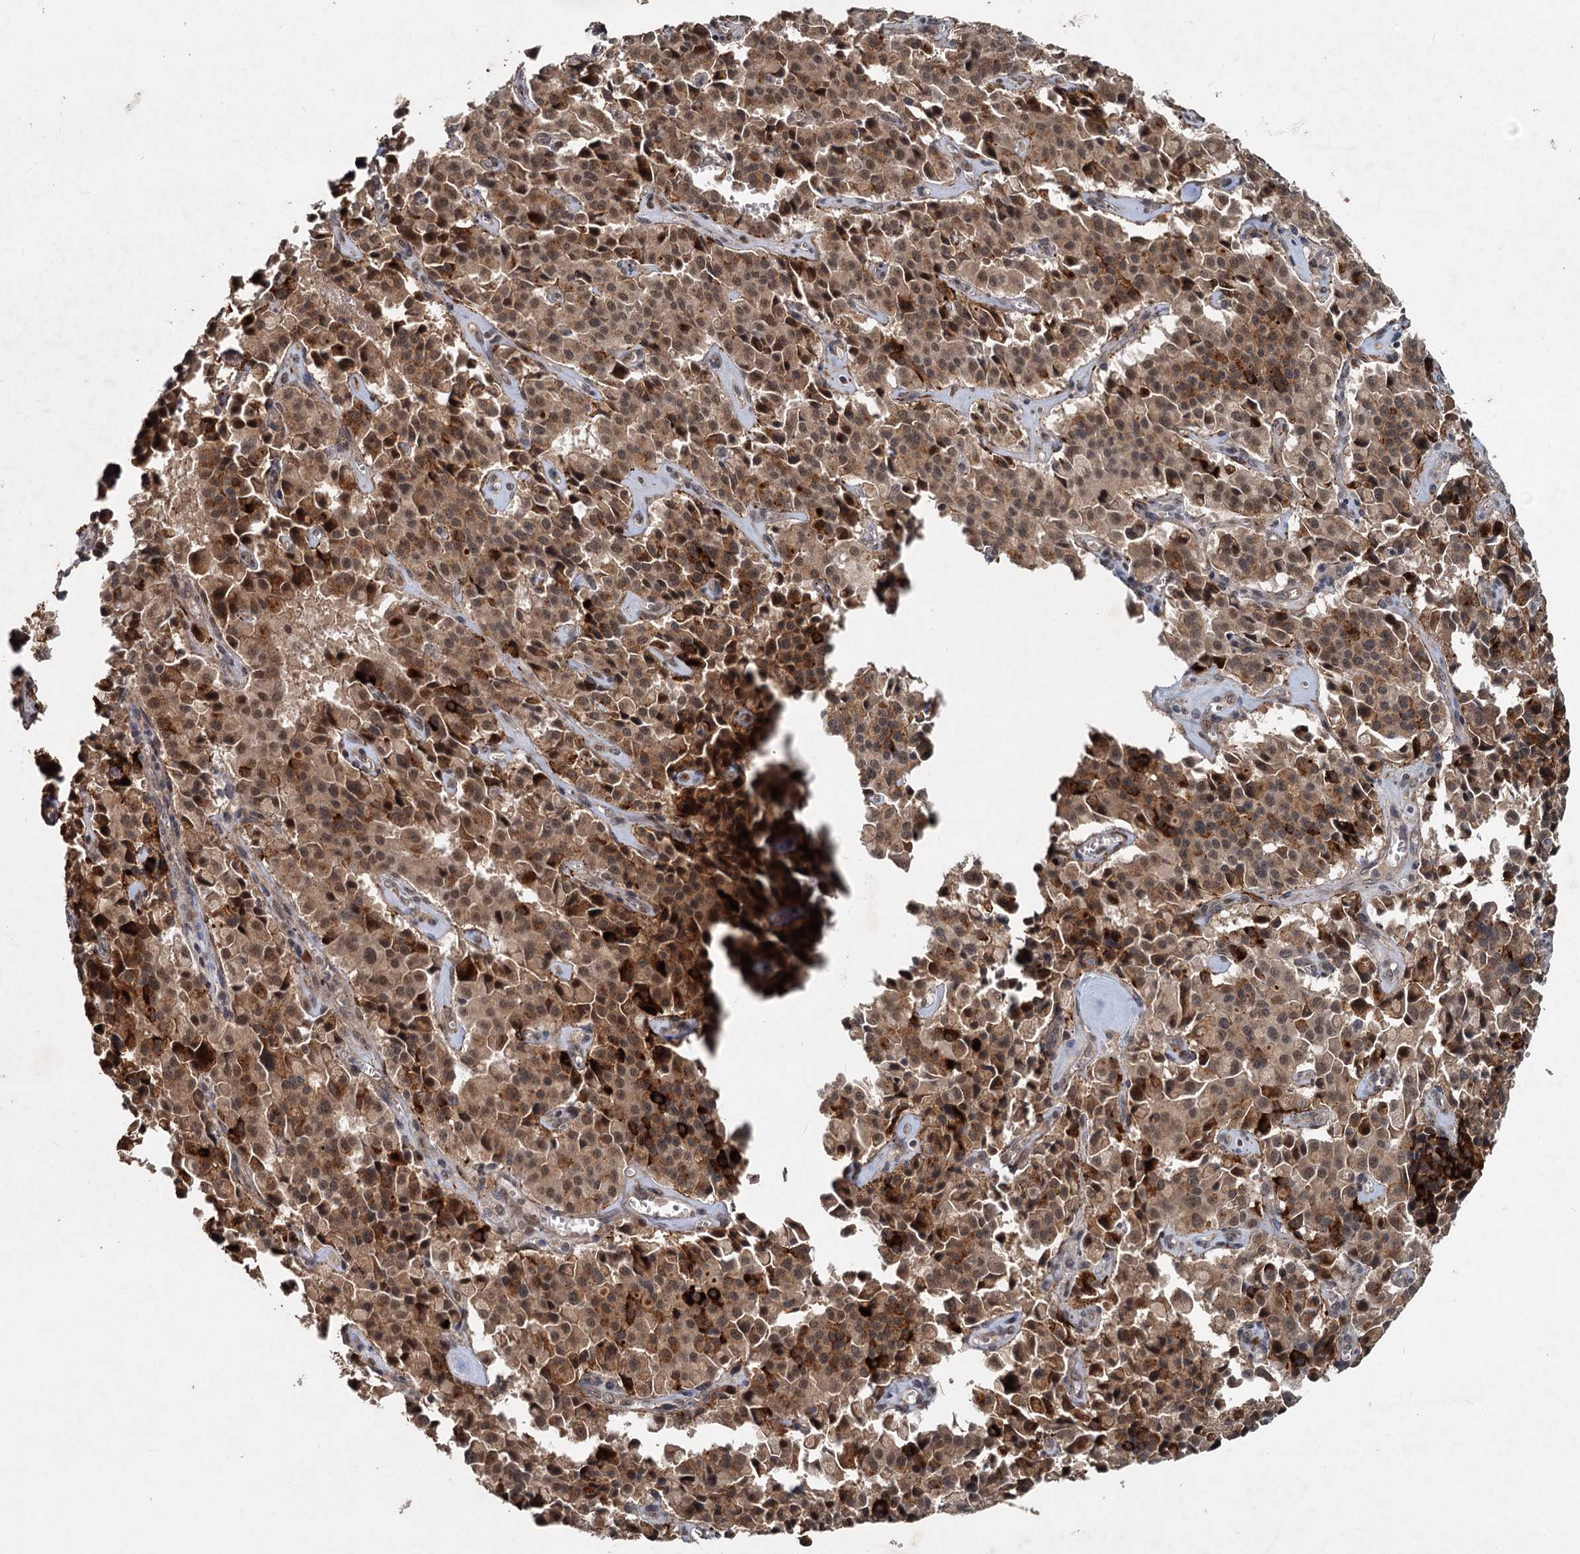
{"staining": {"intensity": "moderate", "quantity": ">75%", "location": "cytoplasmic/membranous,nuclear"}, "tissue": "pancreatic cancer", "cell_type": "Tumor cells", "image_type": "cancer", "snomed": [{"axis": "morphology", "description": "Adenocarcinoma, NOS"}, {"axis": "topography", "description": "Pancreas"}], "caption": "An immunohistochemistry micrograph of tumor tissue is shown. Protein staining in brown highlights moderate cytoplasmic/membranous and nuclear positivity in pancreatic adenocarcinoma within tumor cells.", "gene": "RITA1", "patient": {"sex": "male", "age": 65}}